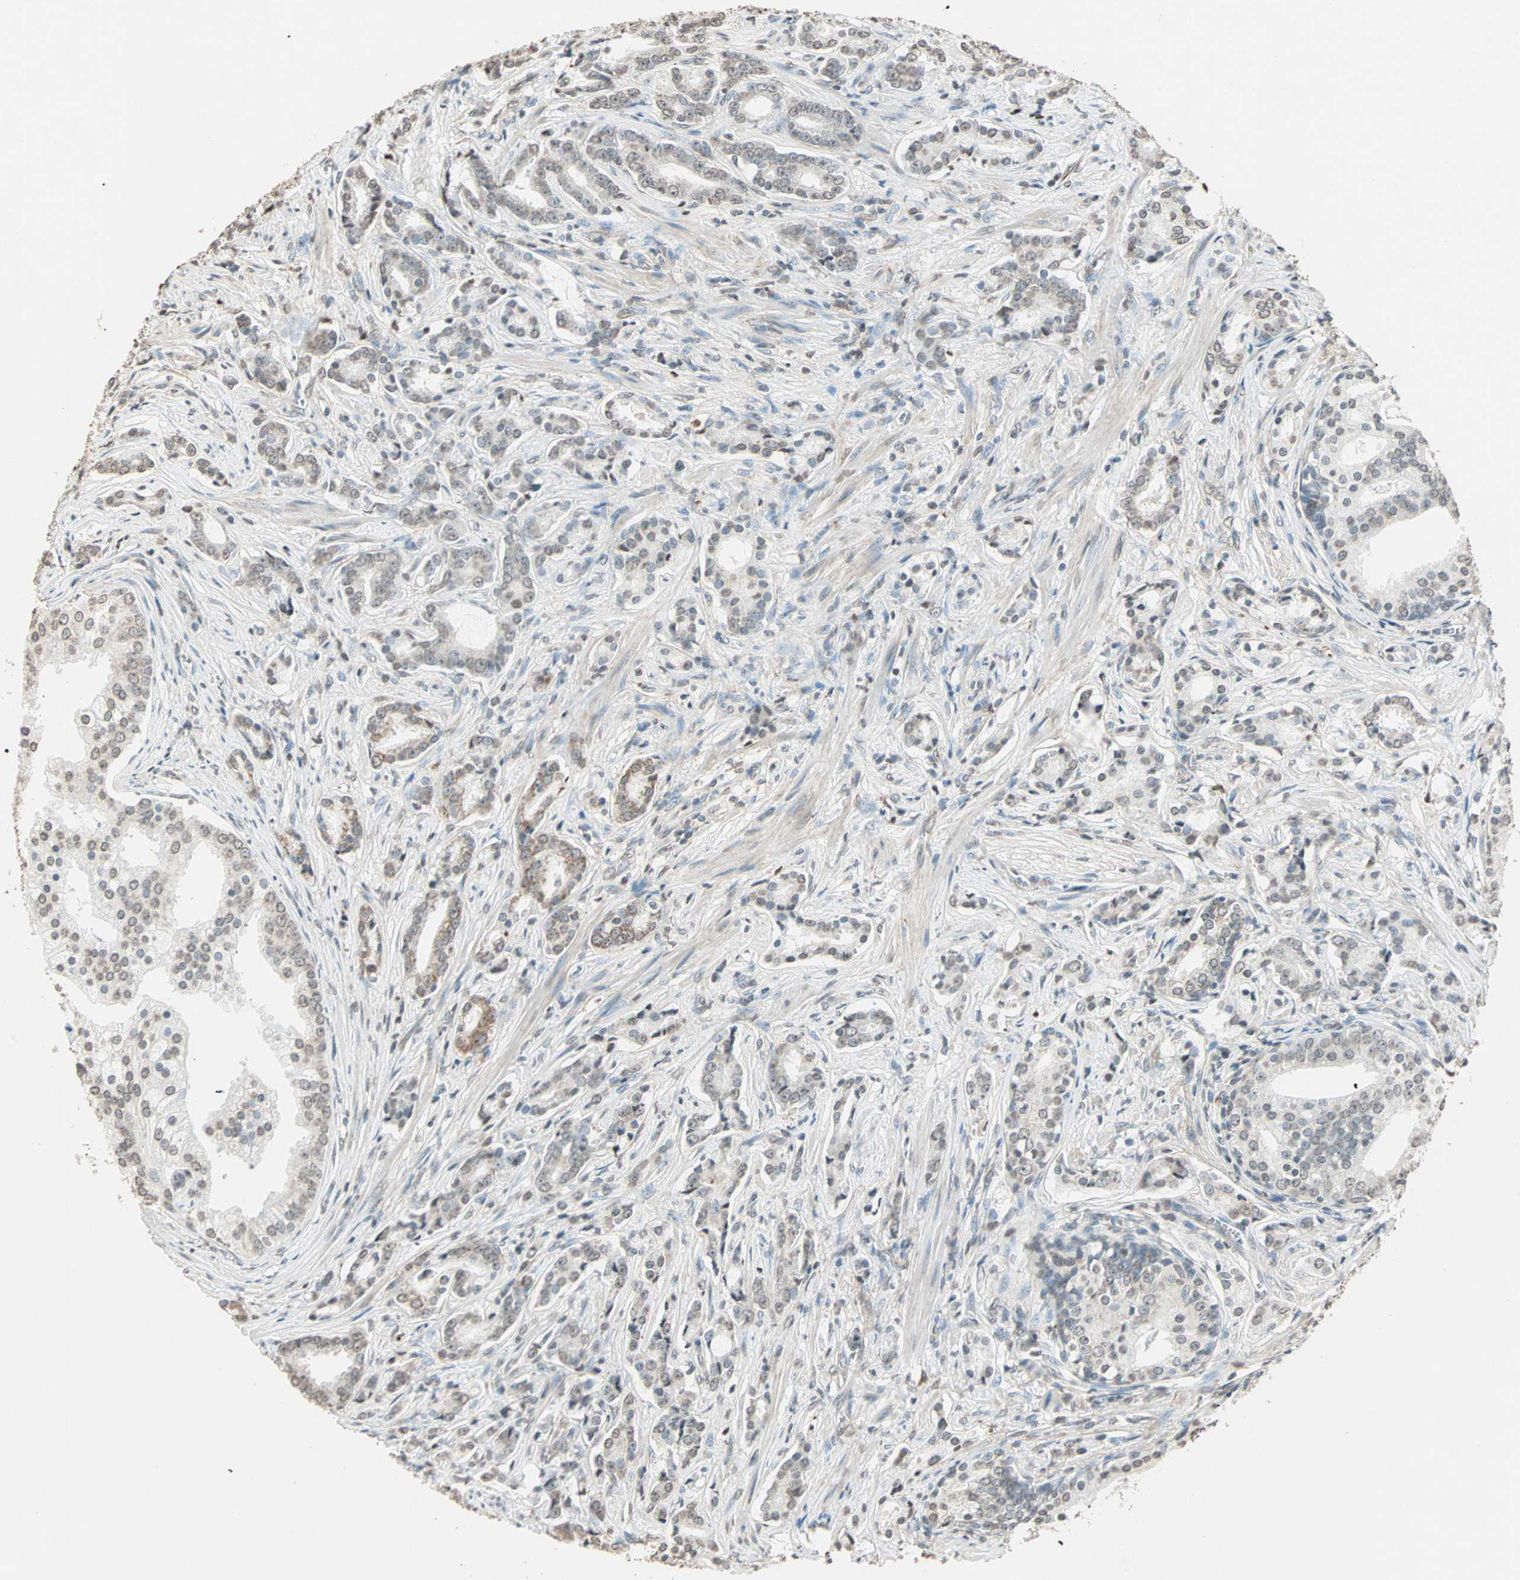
{"staining": {"intensity": "weak", "quantity": "25%-75%", "location": "cytoplasmic/membranous,nuclear"}, "tissue": "prostate cancer", "cell_type": "Tumor cells", "image_type": "cancer", "snomed": [{"axis": "morphology", "description": "Adenocarcinoma, Low grade"}, {"axis": "topography", "description": "Prostate"}], "caption": "This image displays immunohistochemistry staining of human low-grade adenocarcinoma (prostate), with low weak cytoplasmic/membranous and nuclear positivity in approximately 25%-75% of tumor cells.", "gene": "PRELID1", "patient": {"sex": "male", "age": 58}}